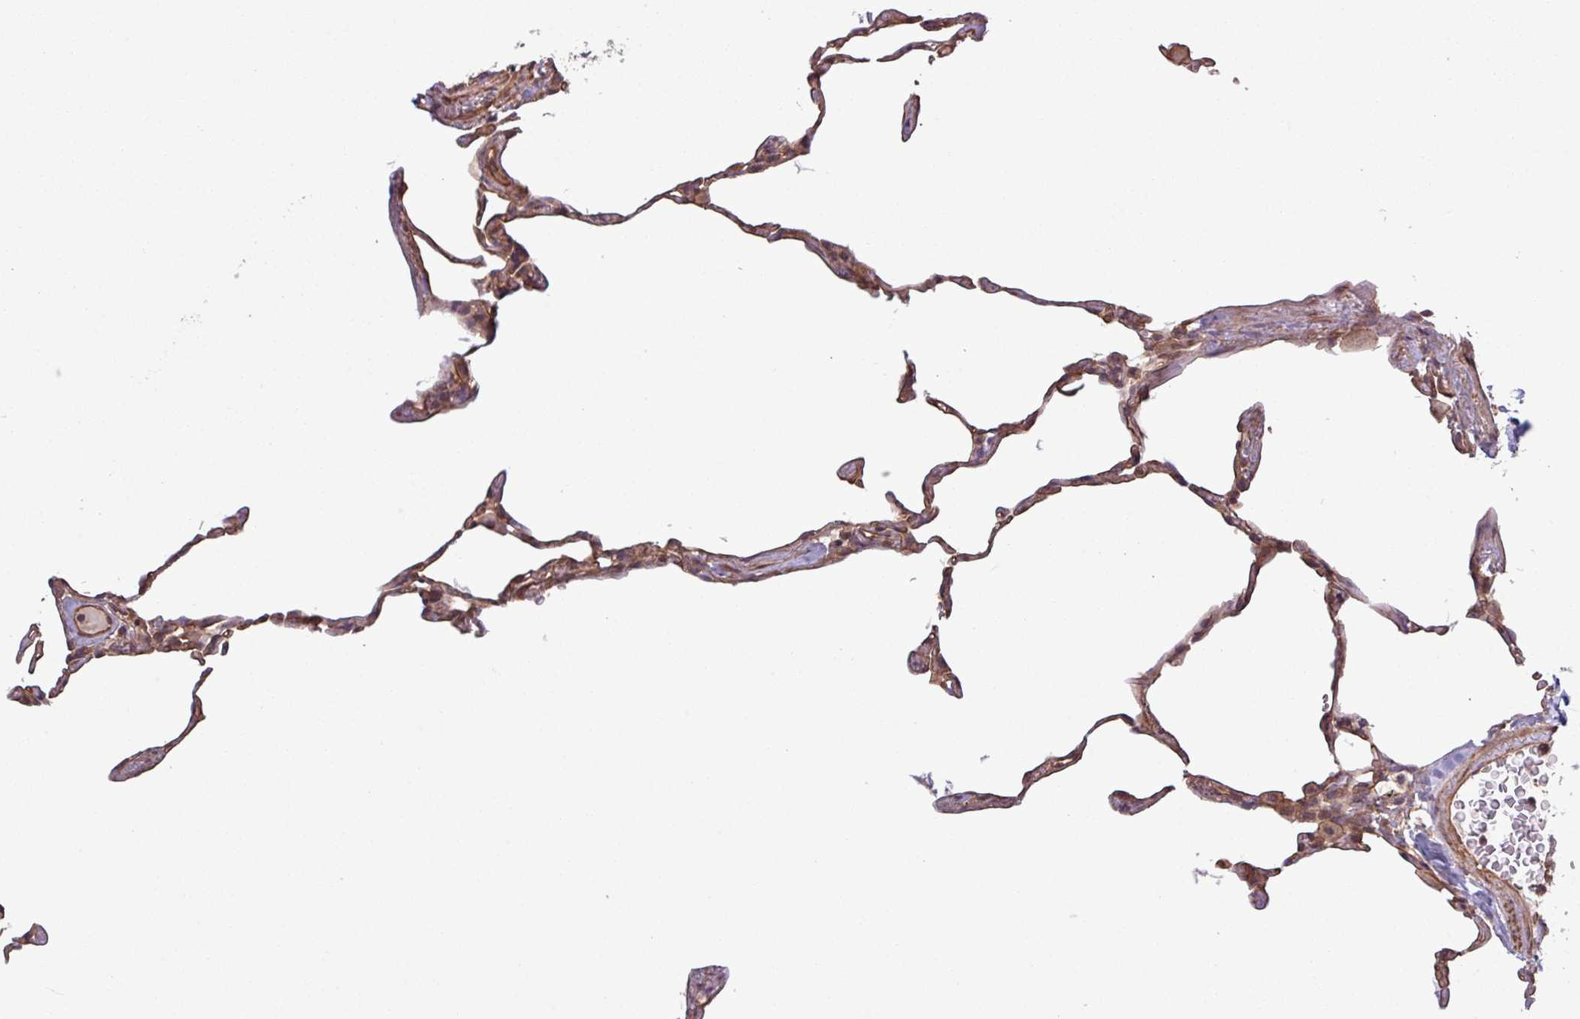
{"staining": {"intensity": "moderate", "quantity": "25%-75%", "location": "cytoplasmic/membranous"}, "tissue": "lung", "cell_type": "Alveolar cells", "image_type": "normal", "snomed": [{"axis": "morphology", "description": "Normal tissue, NOS"}, {"axis": "topography", "description": "Lung"}], "caption": "Approximately 25%-75% of alveolar cells in unremarkable lung demonstrate moderate cytoplasmic/membranous protein staining as visualized by brown immunohistochemical staining.", "gene": "TRABD2A", "patient": {"sex": "female", "age": 57}}